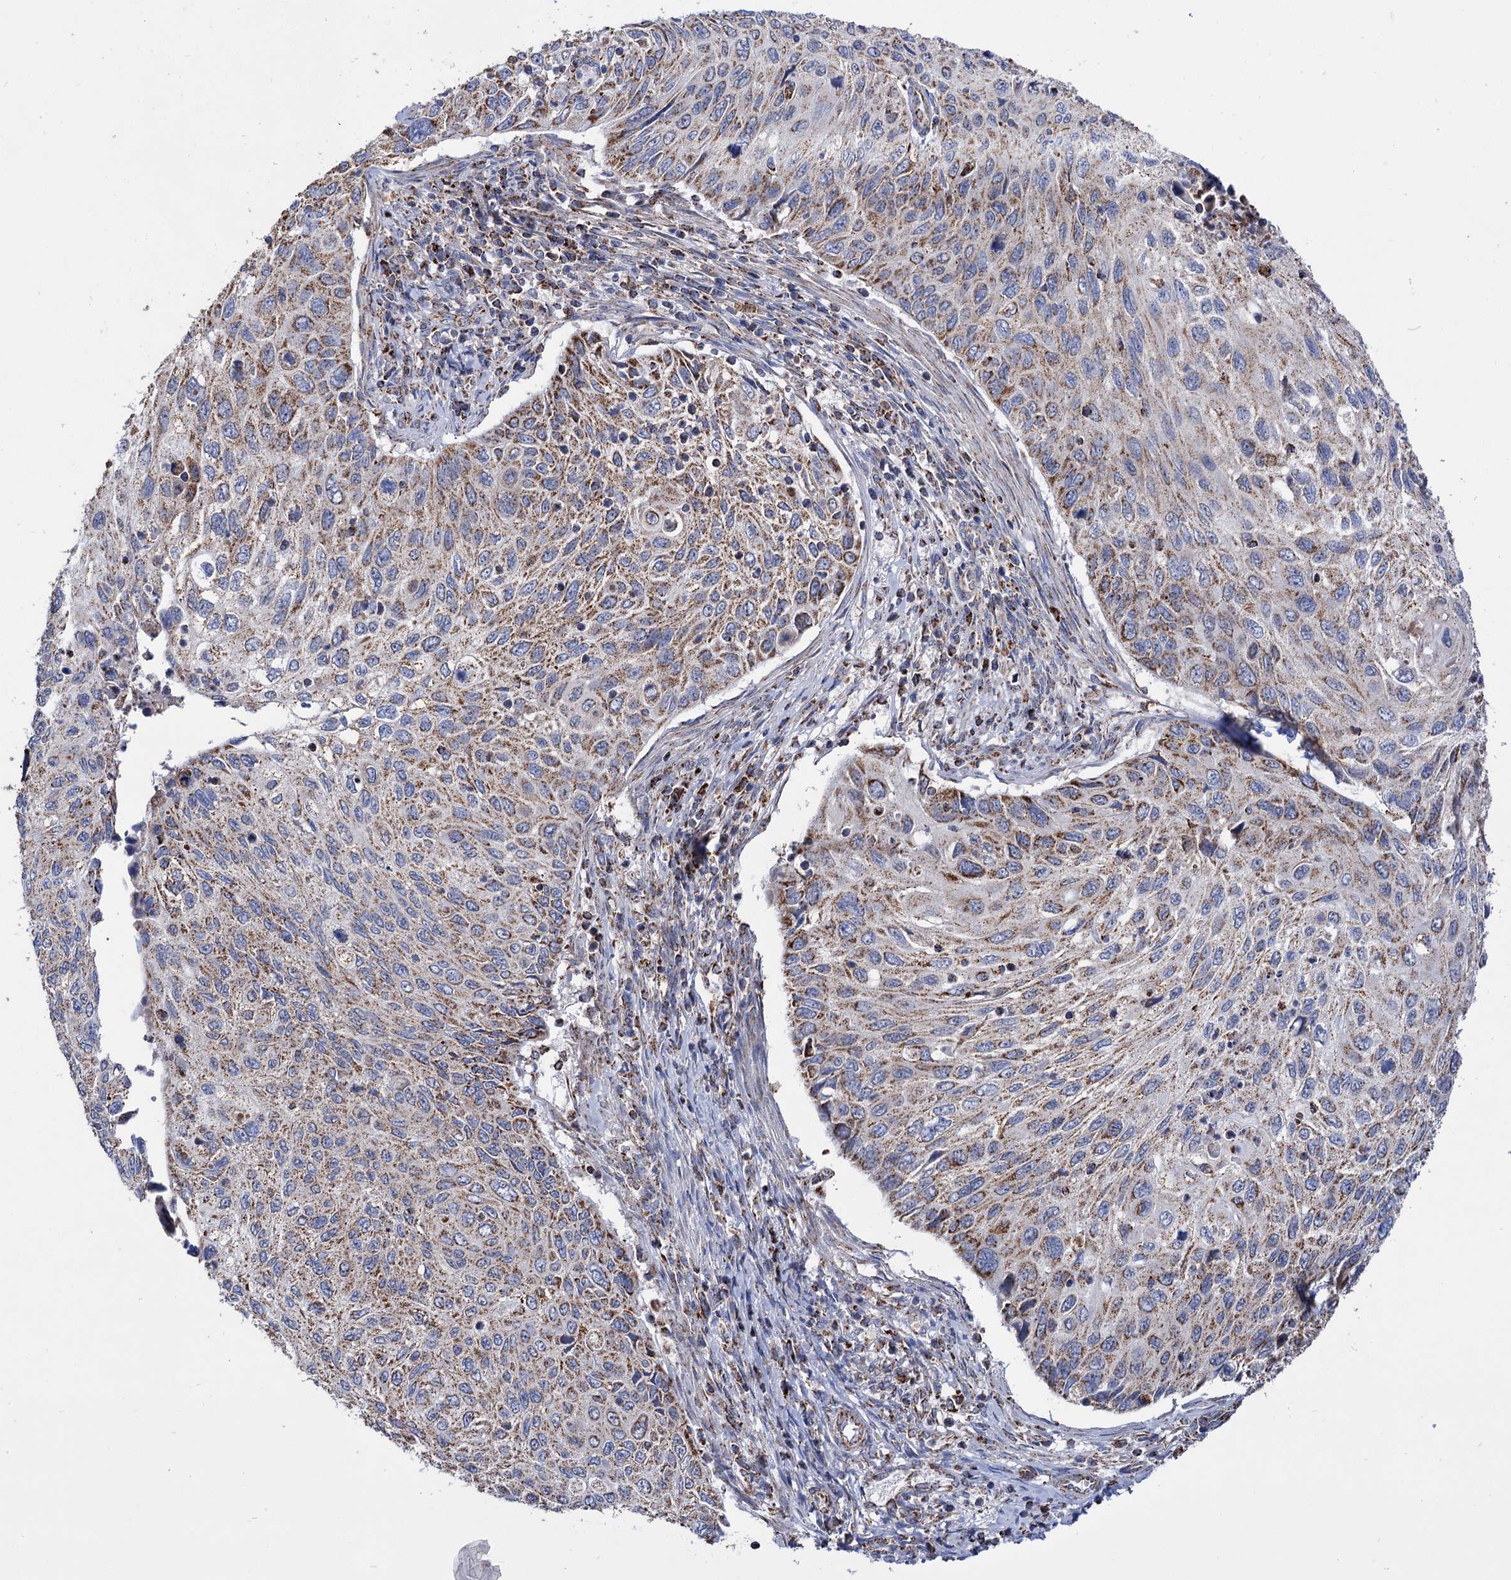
{"staining": {"intensity": "moderate", "quantity": ">75%", "location": "cytoplasmic/membranous"}, "tissue": "cervical cancer", "cell_type": "Tumor cells", "image_type": "cancer", "snomed": [{"axis": "morphology", "description": "Squamous cell carcinoma, NOS"}, {"axis": "topography", "description": "Cervix"}], "caption": "Squamous cell carcinoma (cervical) was stained to show a protein in brown. There is medium levels of moderate cytoplasmic/membranous staining in approximately >75% of tumor cells. The protein is stained brown, and the nuclei are stained in blue (DAB (3,3'-diaminobenzidine) IHC with brightfield microscopy, high magnification).", "gene": "ABHD10", "patient": {"sex": "female", "age": 70}}